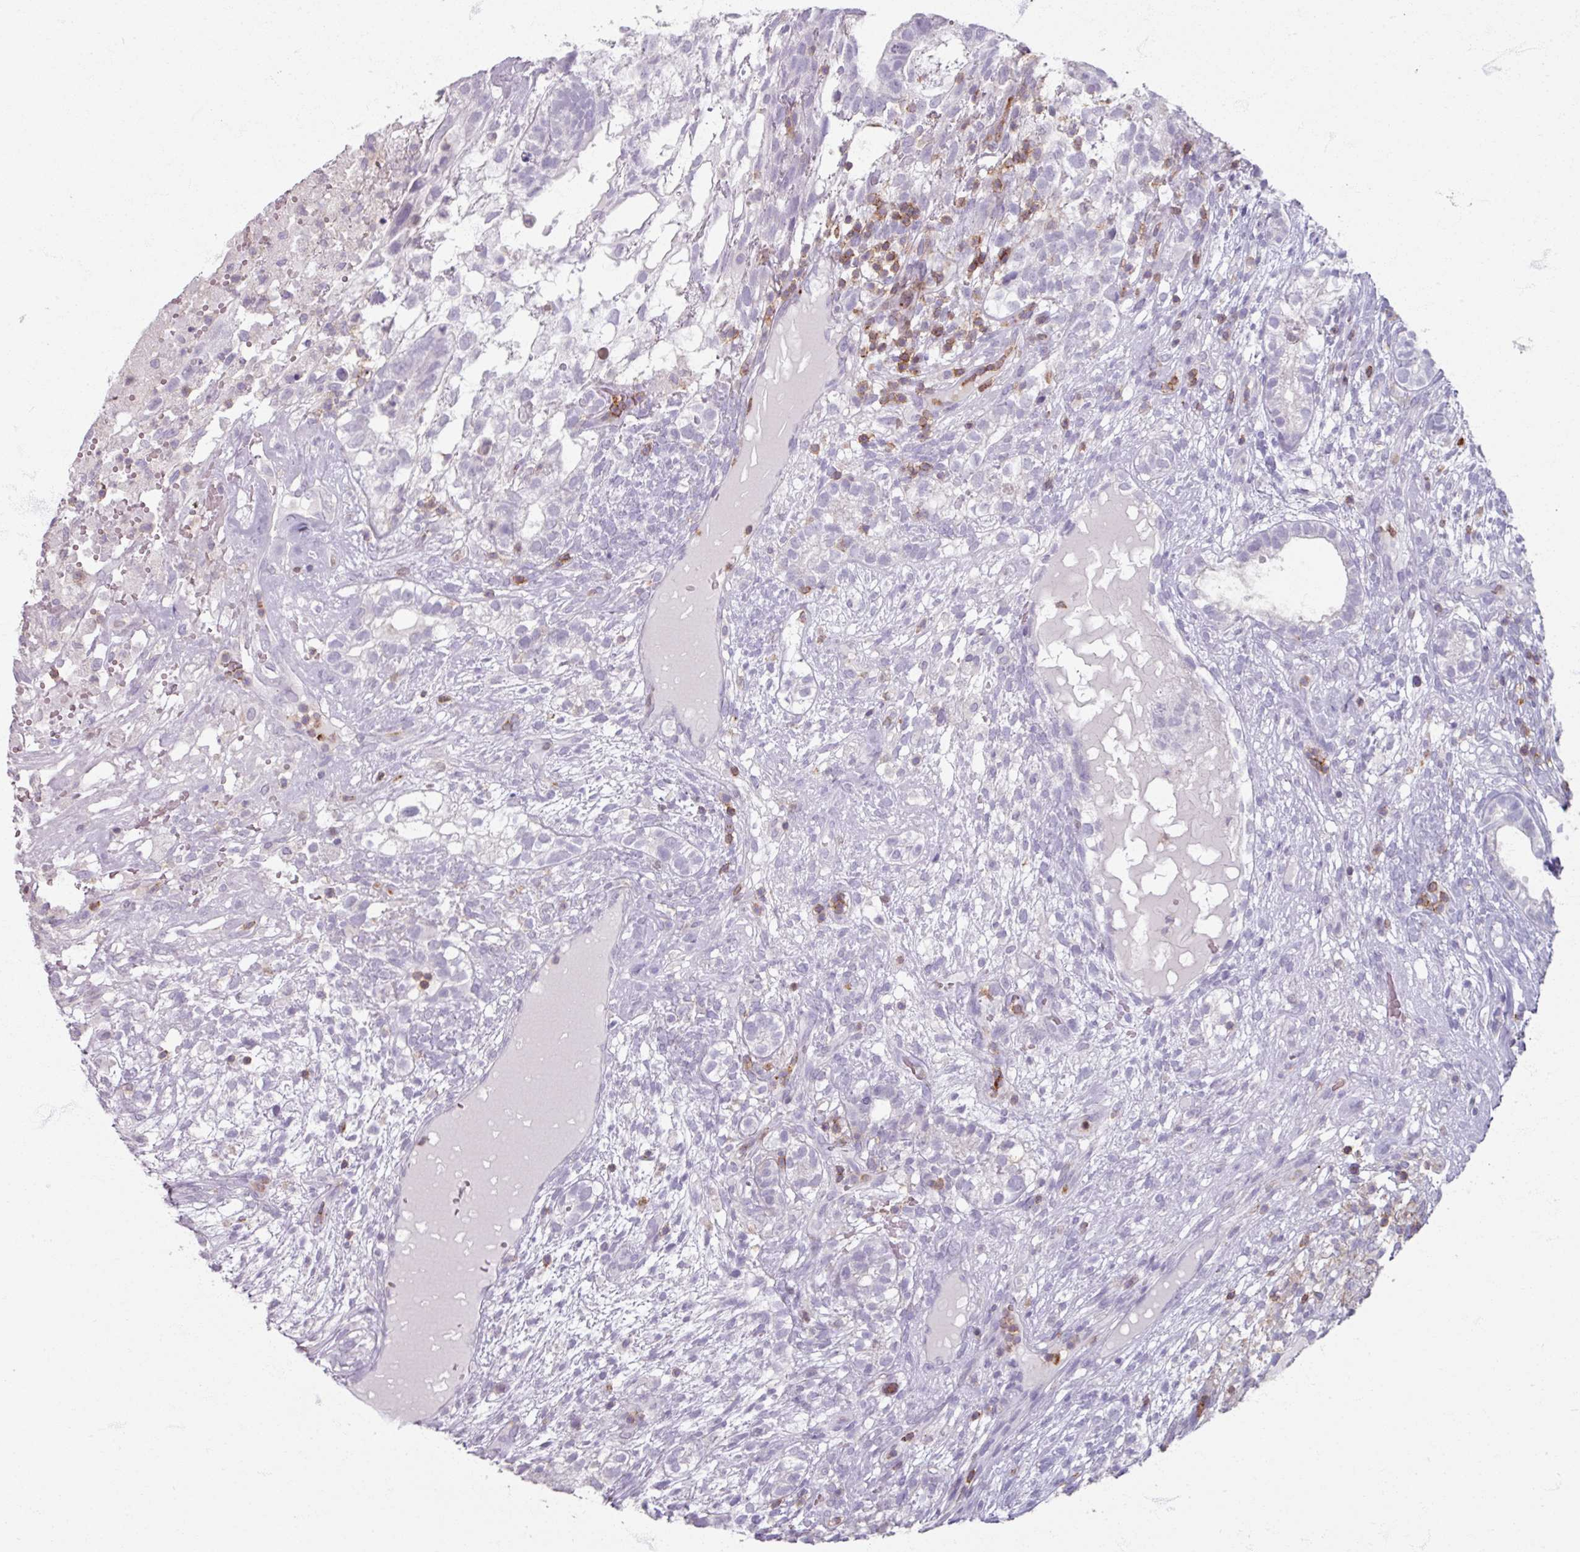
{"staining": {"intensity": "negative", "quantity": "none", "location": "none"}, "tissue": "testis cancer", "cell_type": "Tumor cells", "image_type": "cancer", "snomed": [{"axis": "morphology", "description": "Seminoma, NOS"}, {"axis": "morphology", "description": "Carcinoma, Embryonal, NOS"}, {"axis": "topography", "description": "Testis"}], "caption": "Immunohistochemical staining of human testis seminoma reveals no significant staining in tumor cells.", "gene": "PTPRC", "patient": {"sex": "male", "age": 41}}